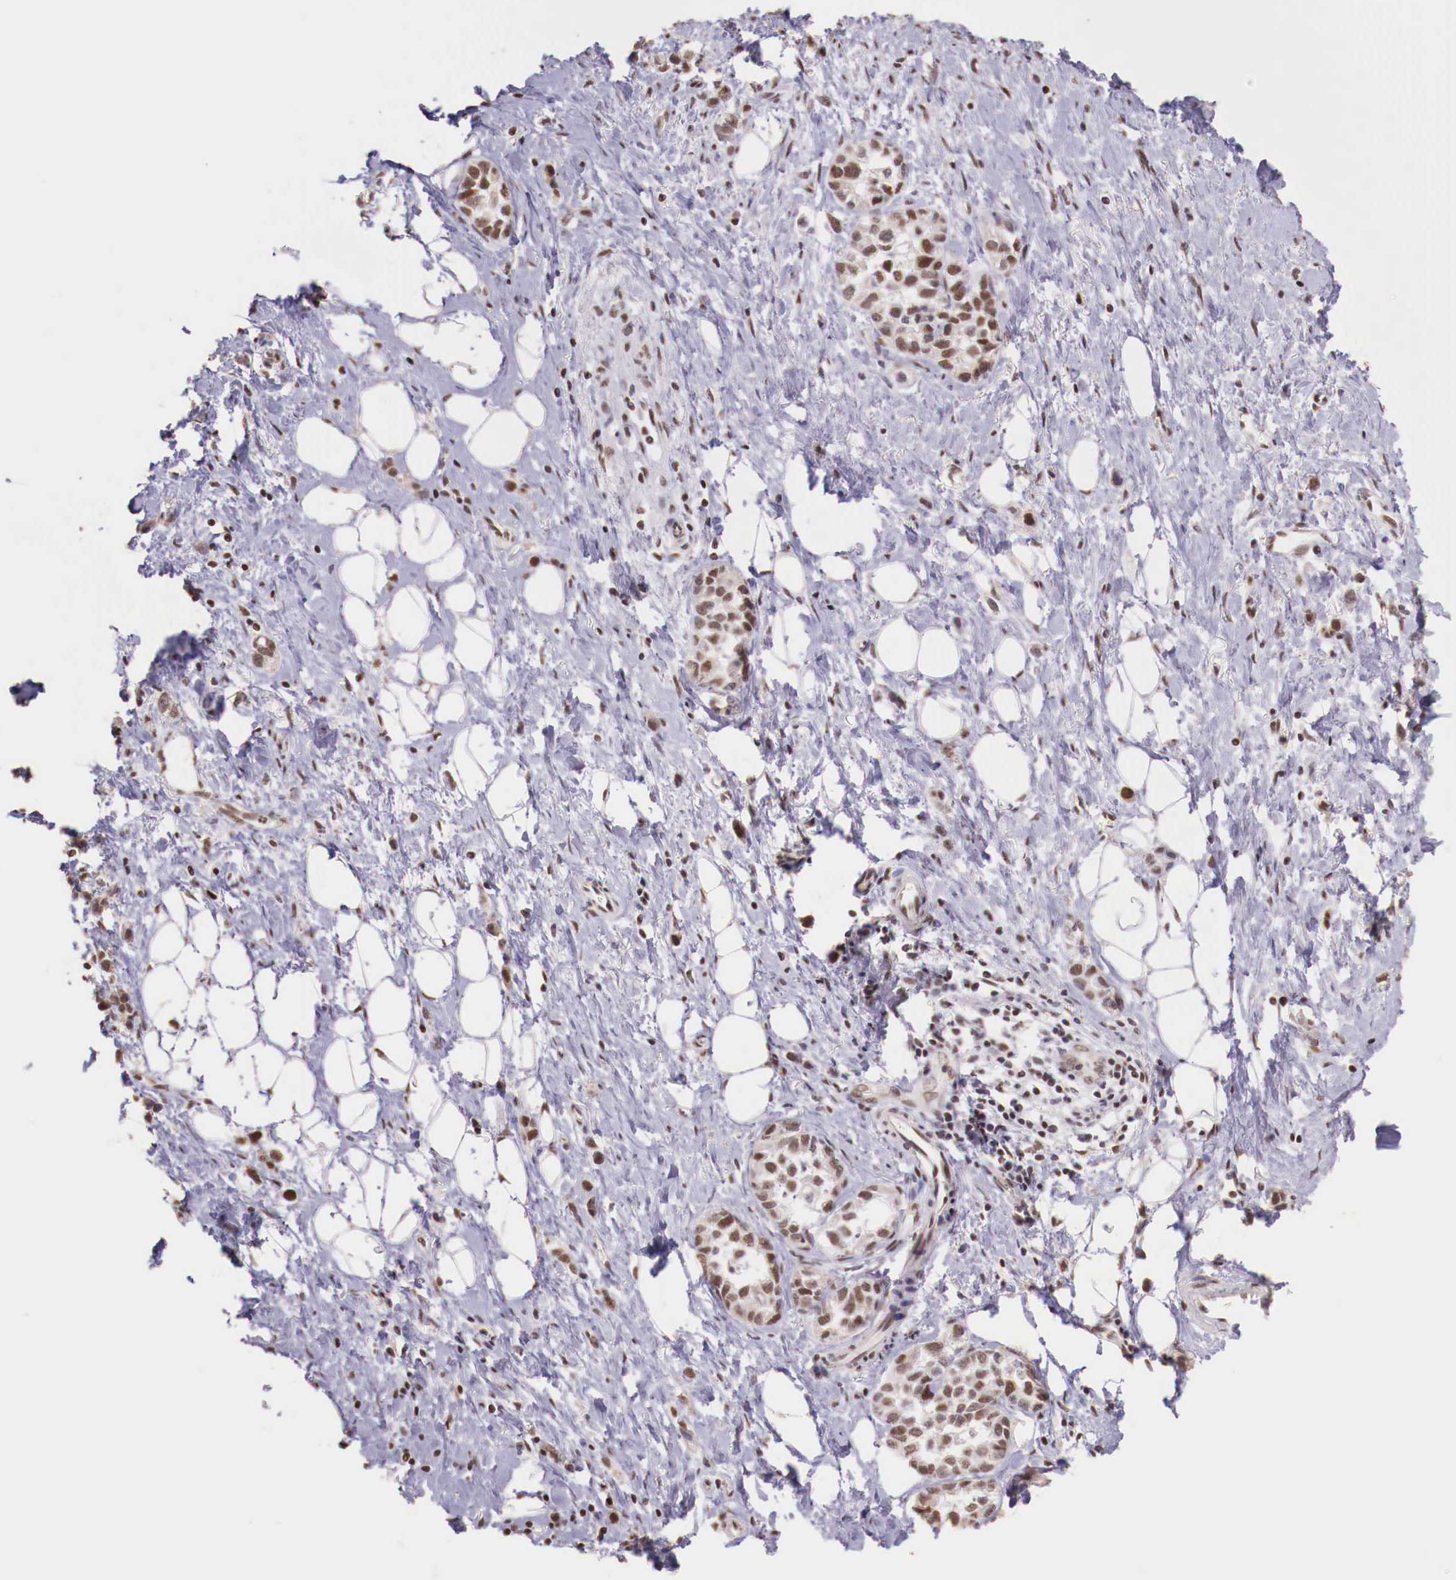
{"staining": {"intensity": "moderate", "quantity": "25%-75%", "location": "nuclear"}, "tissue": "stomach cancer", "cell_type": "Tumor cells", "image_type": "cancer", "snomed": [{"axis": "morphology", "description": "Adenocarcinoma, NOS"}, {"axis": "topography", "description": "Stomach, upper"}], "caption": "Immunohistochemistry photomicrograph of neoplastic tissue: human stomach adenocarcinoma stained using IHC exhibits medium levels of moderate protein expression localized specifically in the nuclear of tumor cells, appearing as a nuclear brown color.", "gene": "SP1", "patient": {"sex": "male", "age": 76}}